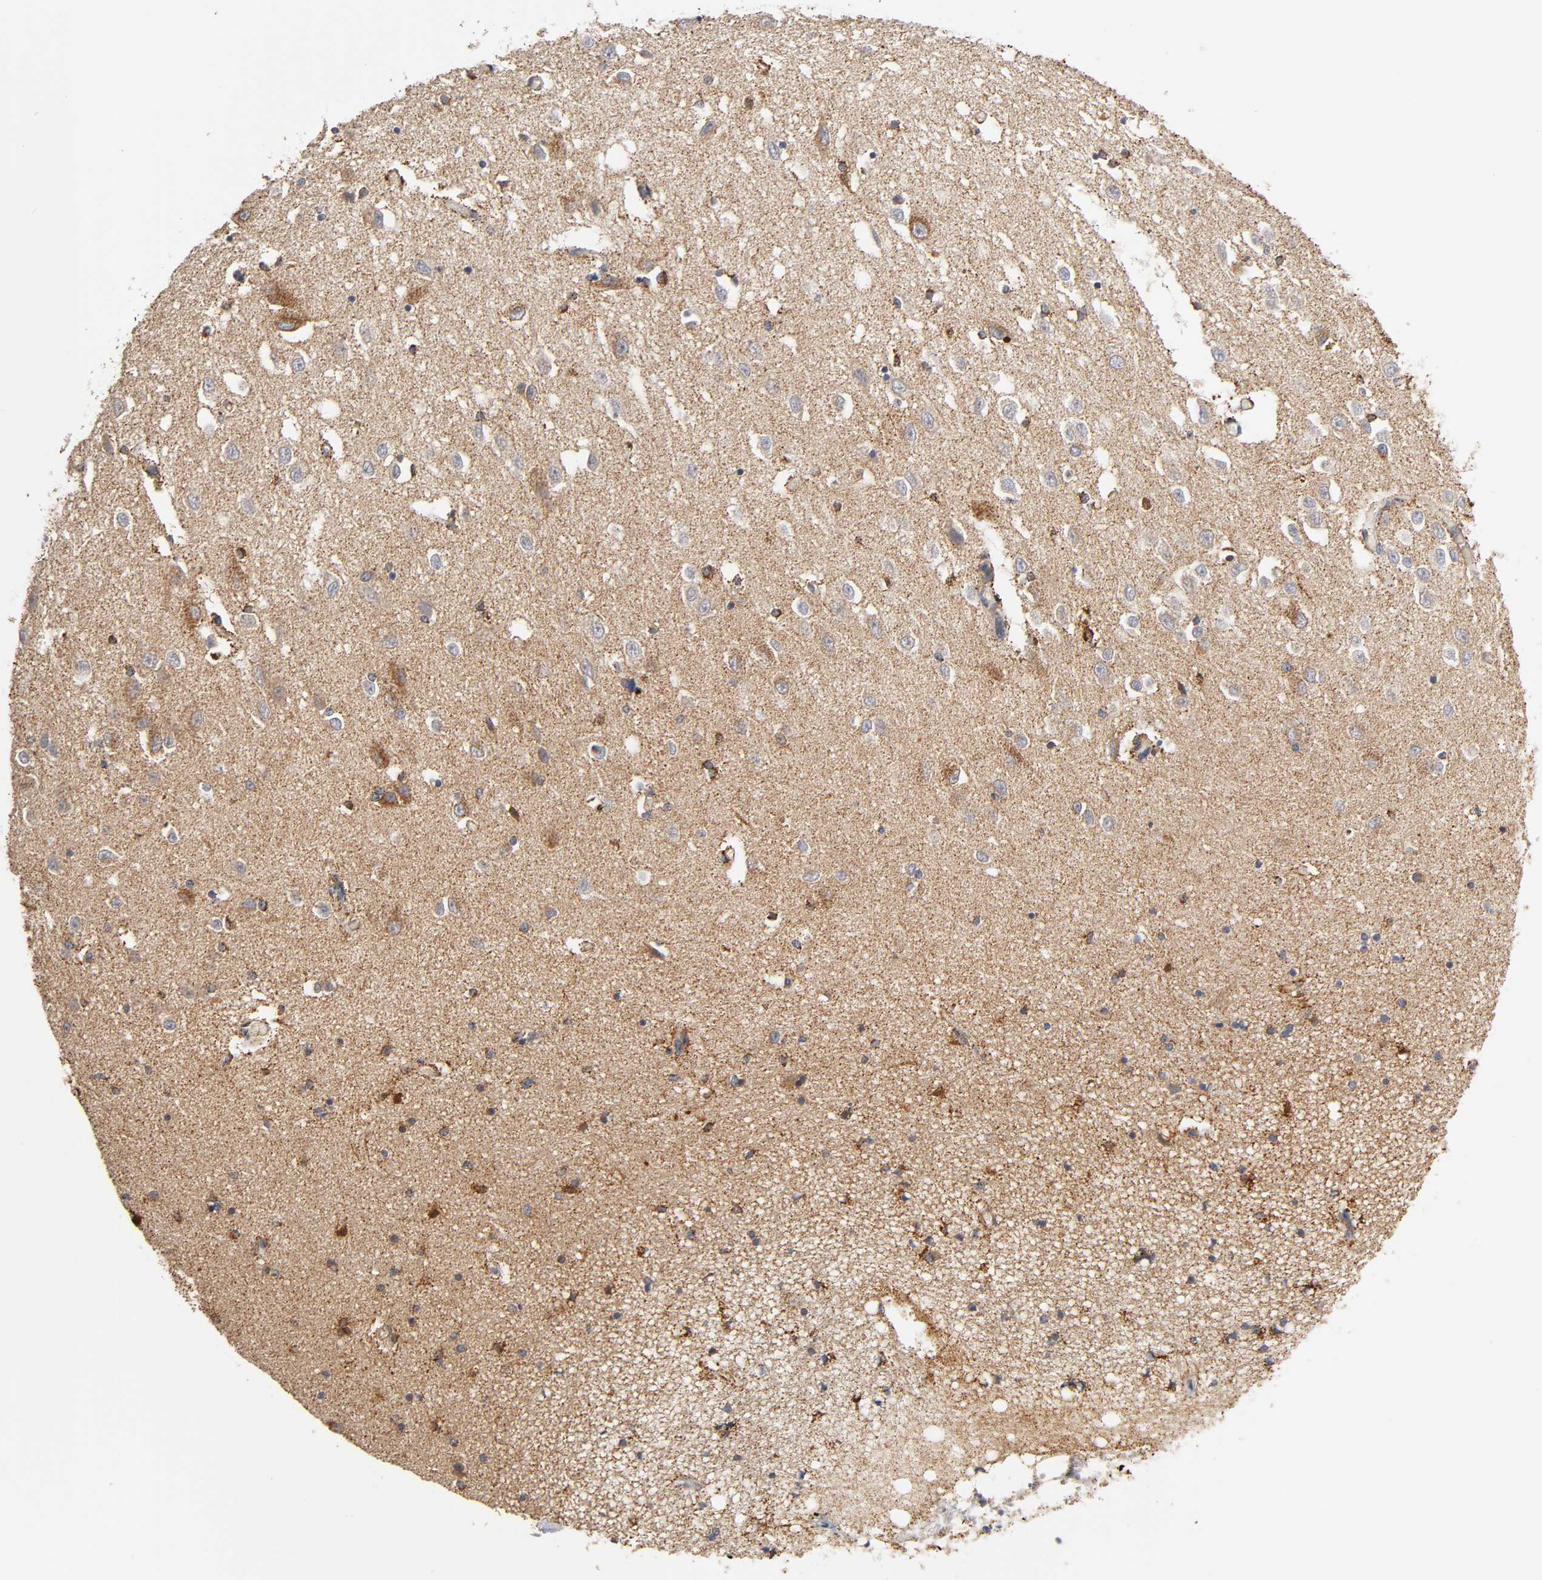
{"staining": {"intensity": "moderate", "quantity": "25%-75%", "location": "cytoplasmic/membranous"}, "tissue": "hippocampus", "cell_type": "Glial cells", "image_type": "normal", "snomed": [{"axis": "morphology", "description": "Normal tissue, NOS"}, {"axis": "topography", "description": "Hippocampus"}], "caption": "IHC of normal hippocampus shows medium levels of moderate cytoplasmic/membranous expression in about 25%-75% of glial cells.", "gene": "ISG15", "patient": {"sex": "female", "age": 54}}